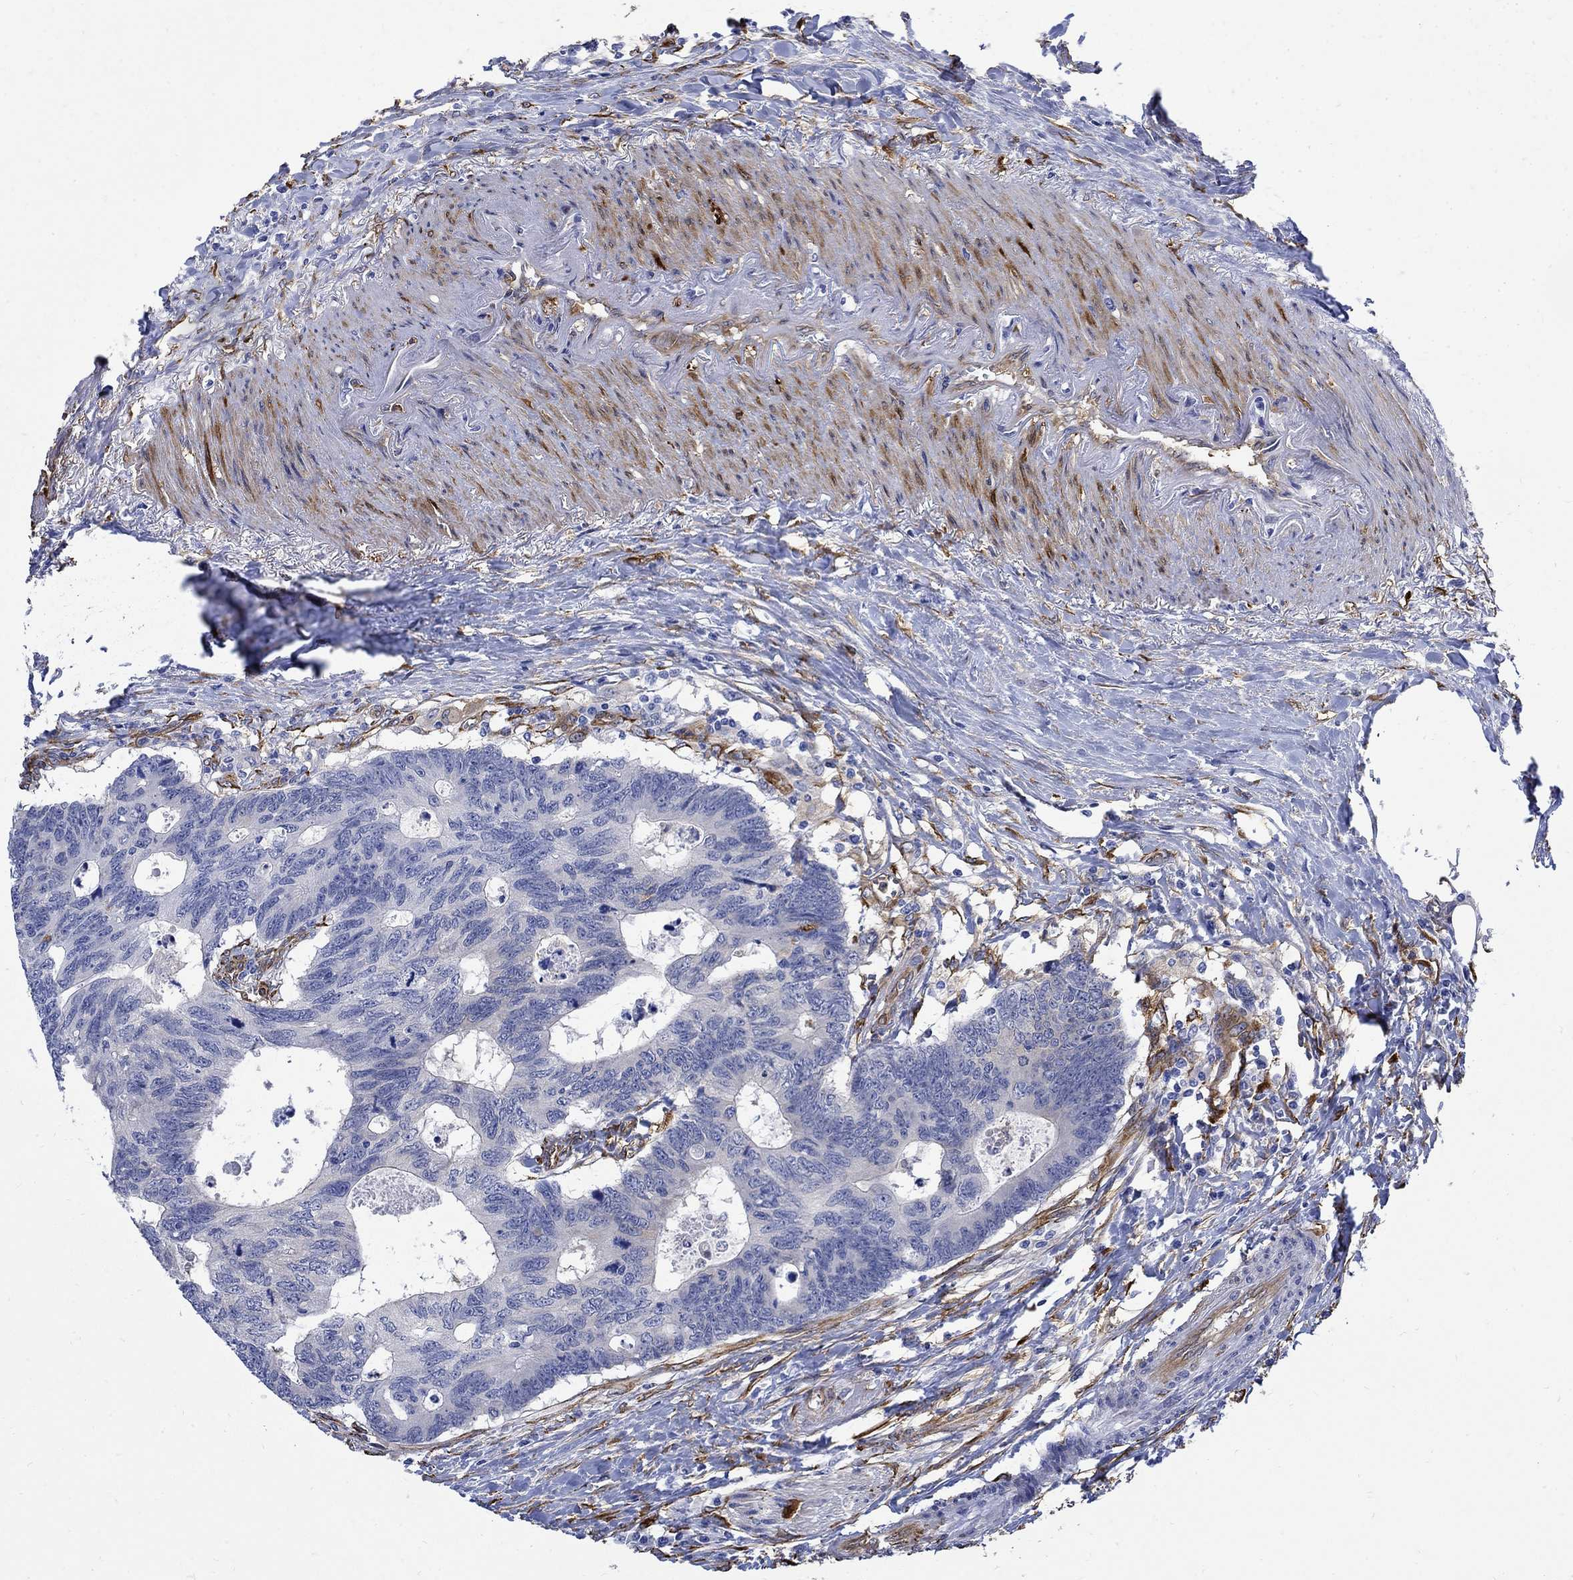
{"staining": {"intensity": "negative", "quantity": "none", "location": "none"}, "tissue": "colorectal cancer", "cell_type": "Tumor cells", "image_type": "cancer", "snomed": [{"axis": "morphology", "description": "Adenocarcinoma, NOS"}, {"axis": "topography", "description": "Colon"}], "caption": "A histopathology image of human colorectal cancer (adenocarcinoma) is negative for staining in tumor cells.", "gene": "TGM2", "patient": {"sex": "female", "age": 77}}